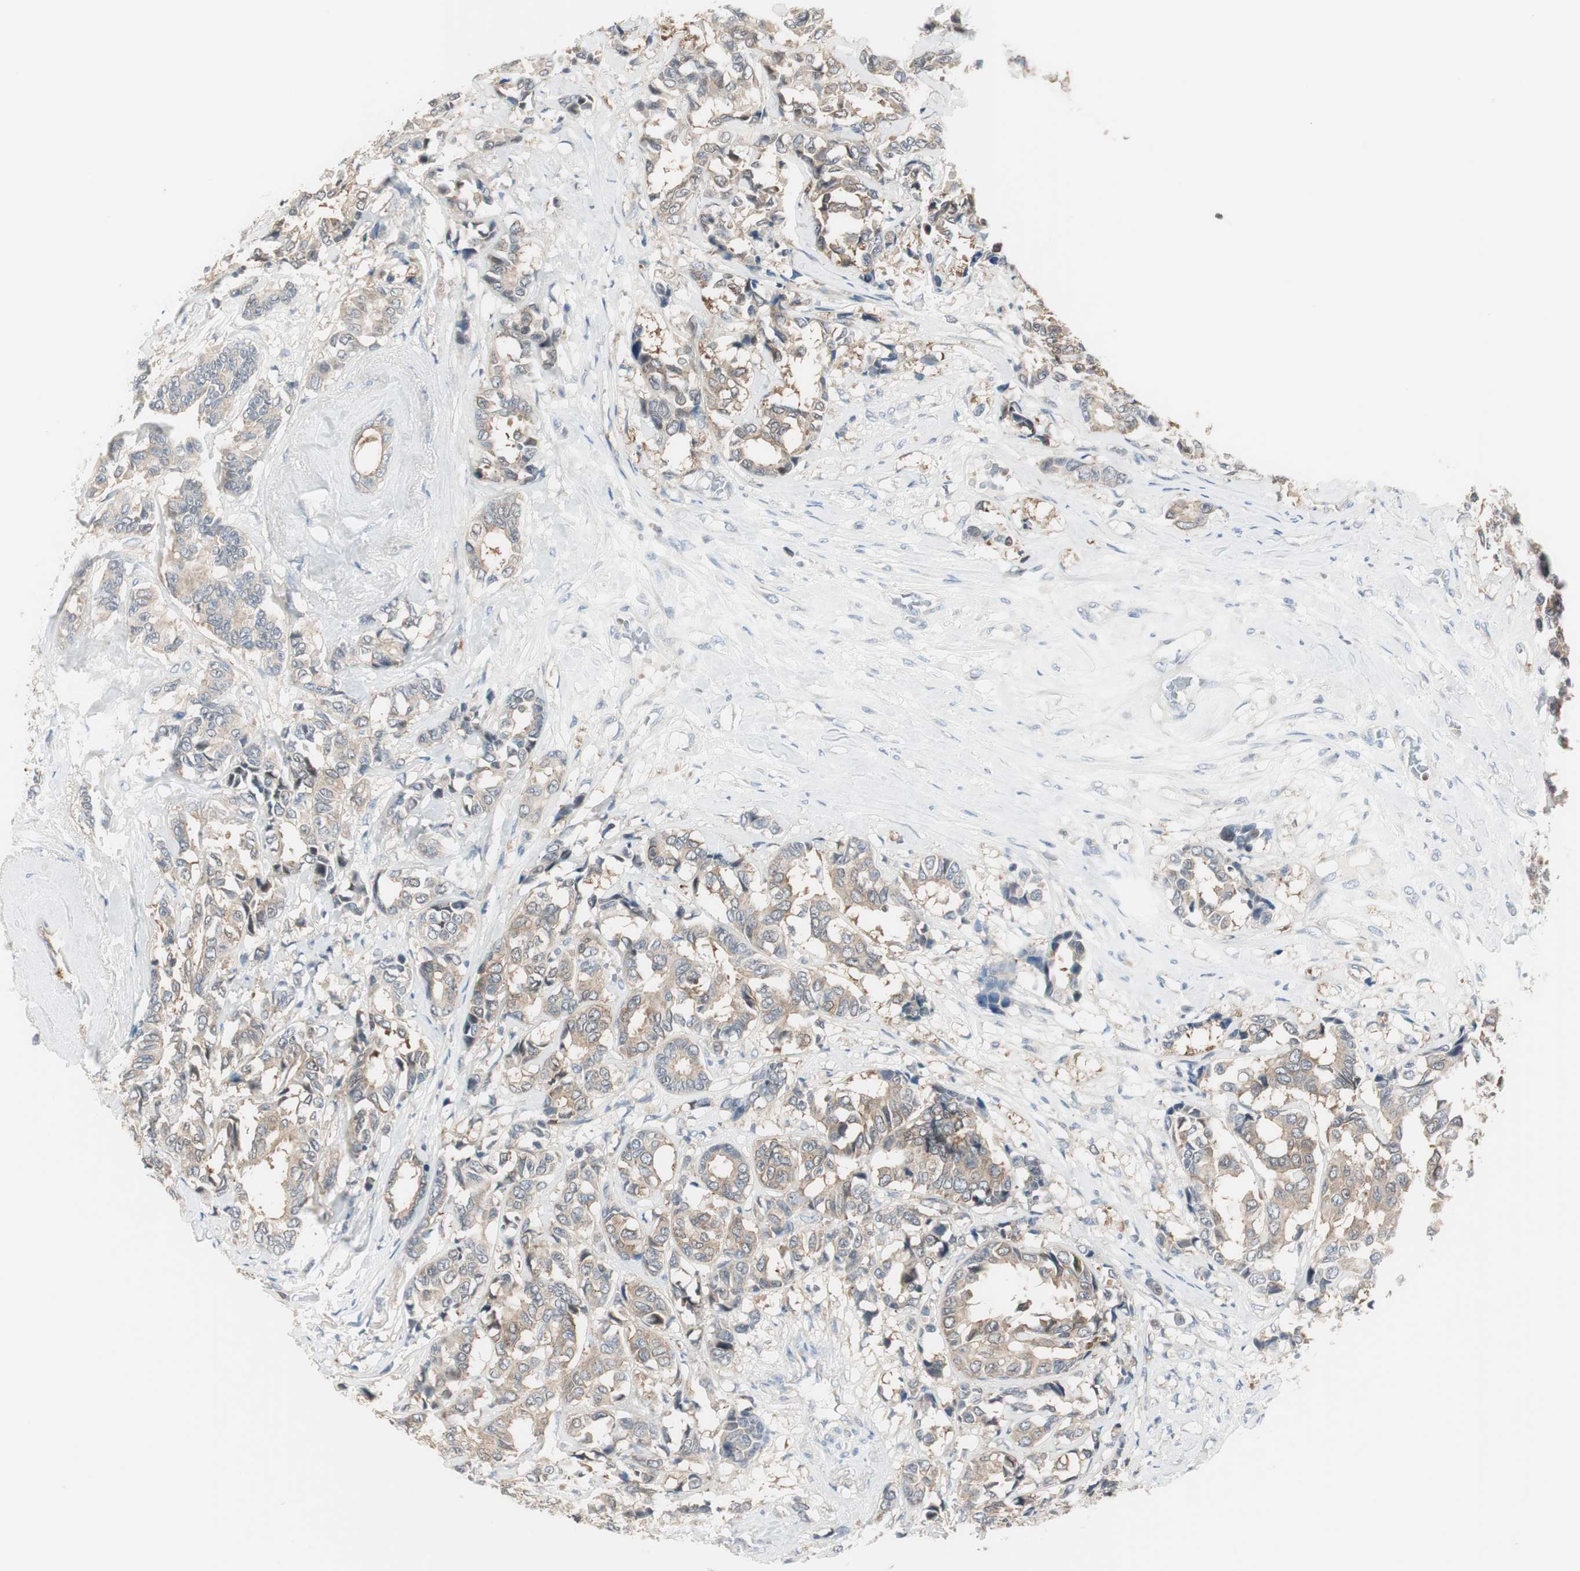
{"staining": {"intensity": "weak", "quantity": ">75%", "location": "cytoplasmic/membranous"}, "tissue": "breast cancer", "cell_type": "Tumor cells", "image_type": "cancer", "snomed": [{"axis": "morphology", "description": "Duct carcinoma"}, {"axis": "topography", "description": "Breast"}], "caption": "A low amount of weak cytoplasmic/membranous staining is appreciated in about >75% of tumor cells in breast invasive ductal carcinoma tissue. Nuclei are stained in blue.", "gene": "SLC9A3R1", "patient": {"sex": "female", "age": 87}}